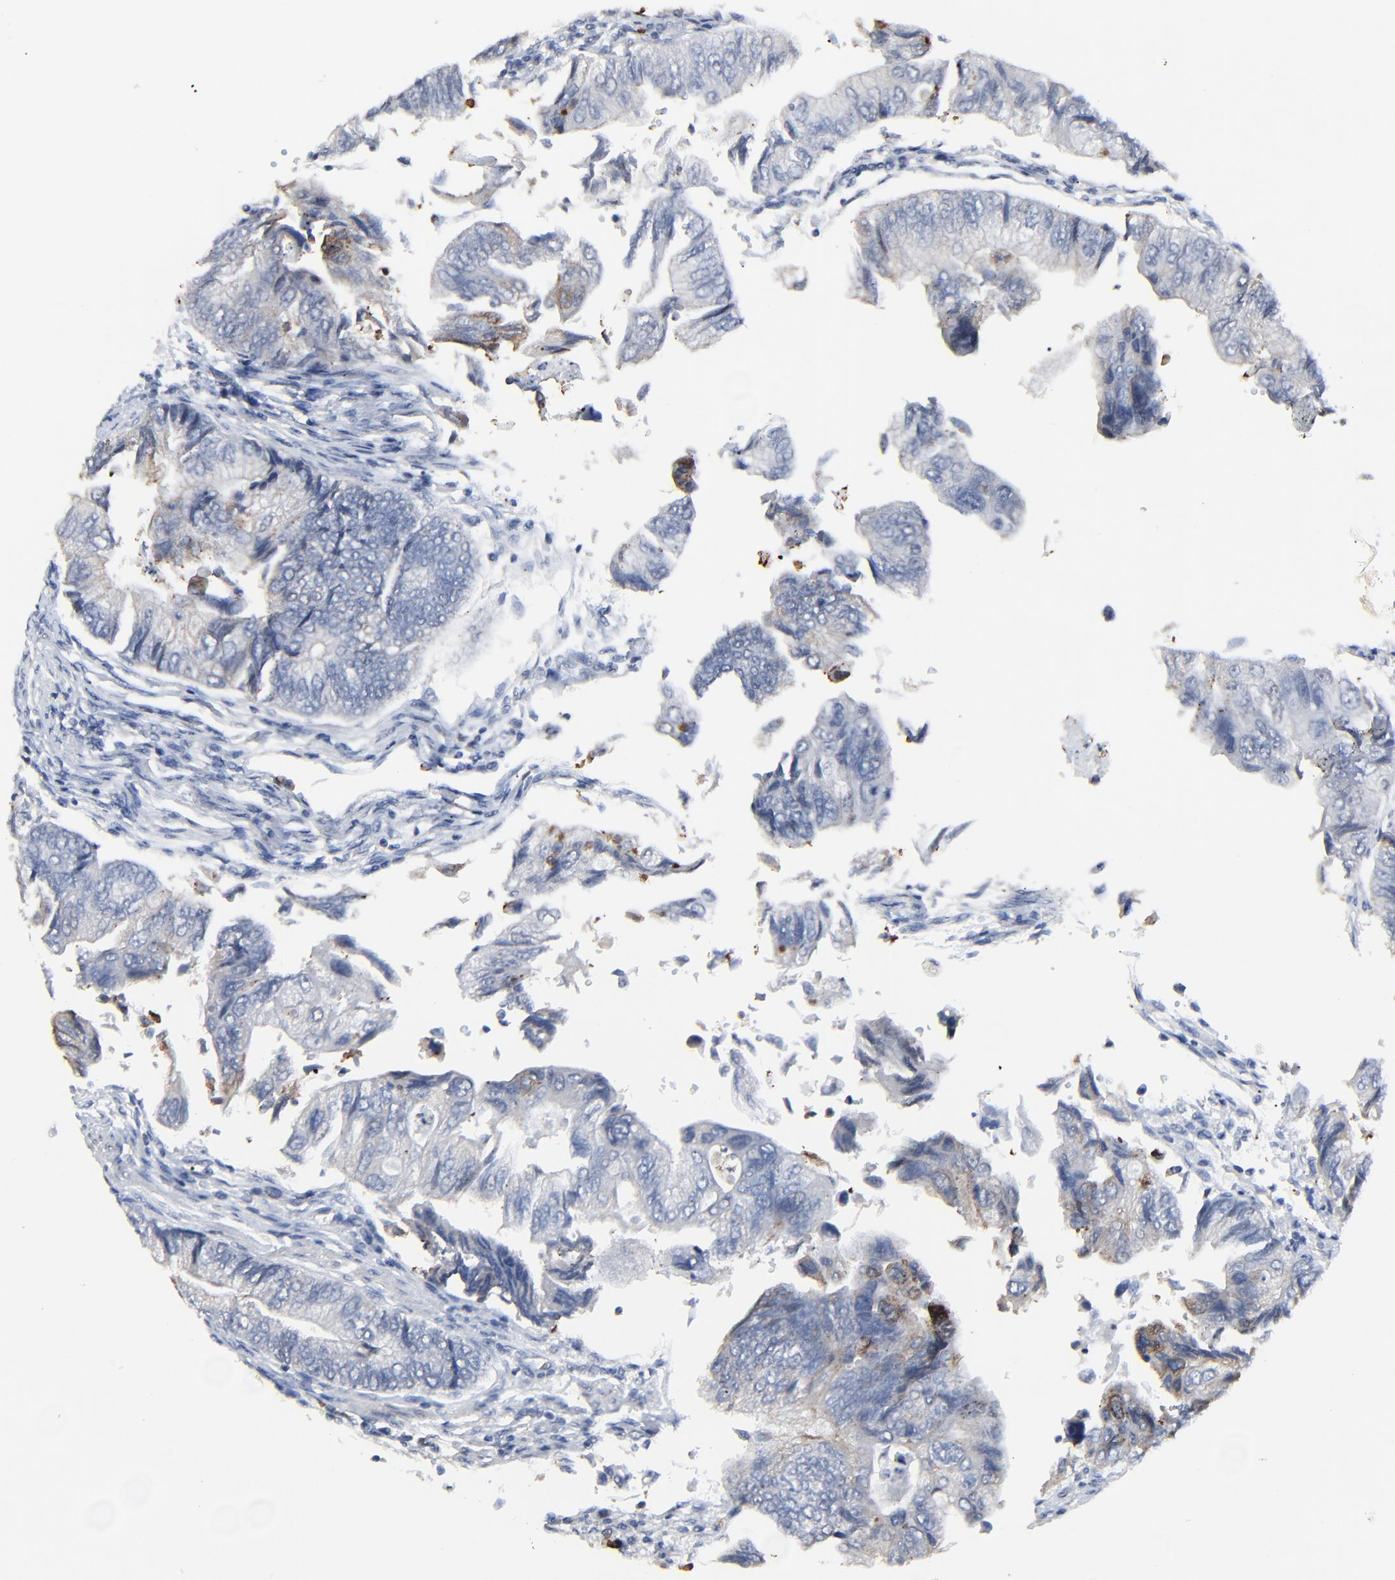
{"staining": {"intensity": "negative", "quantity": "none", "location": "none"}, "tissue": "colorectal cancer", "cell_type": "Tumor cells", "image_type": "cancer", "snomed": [{"axis": "morphology", "description": "Adenocarcinoma, NOS"}, {"axis": "topography", "description": "Colon"}], "caption": "There is no significant positivity in tumor cells of adenocarcinoma (colorectal).", "gene": "BIRC3", "patient": {"sex": "female", "age": 11}}